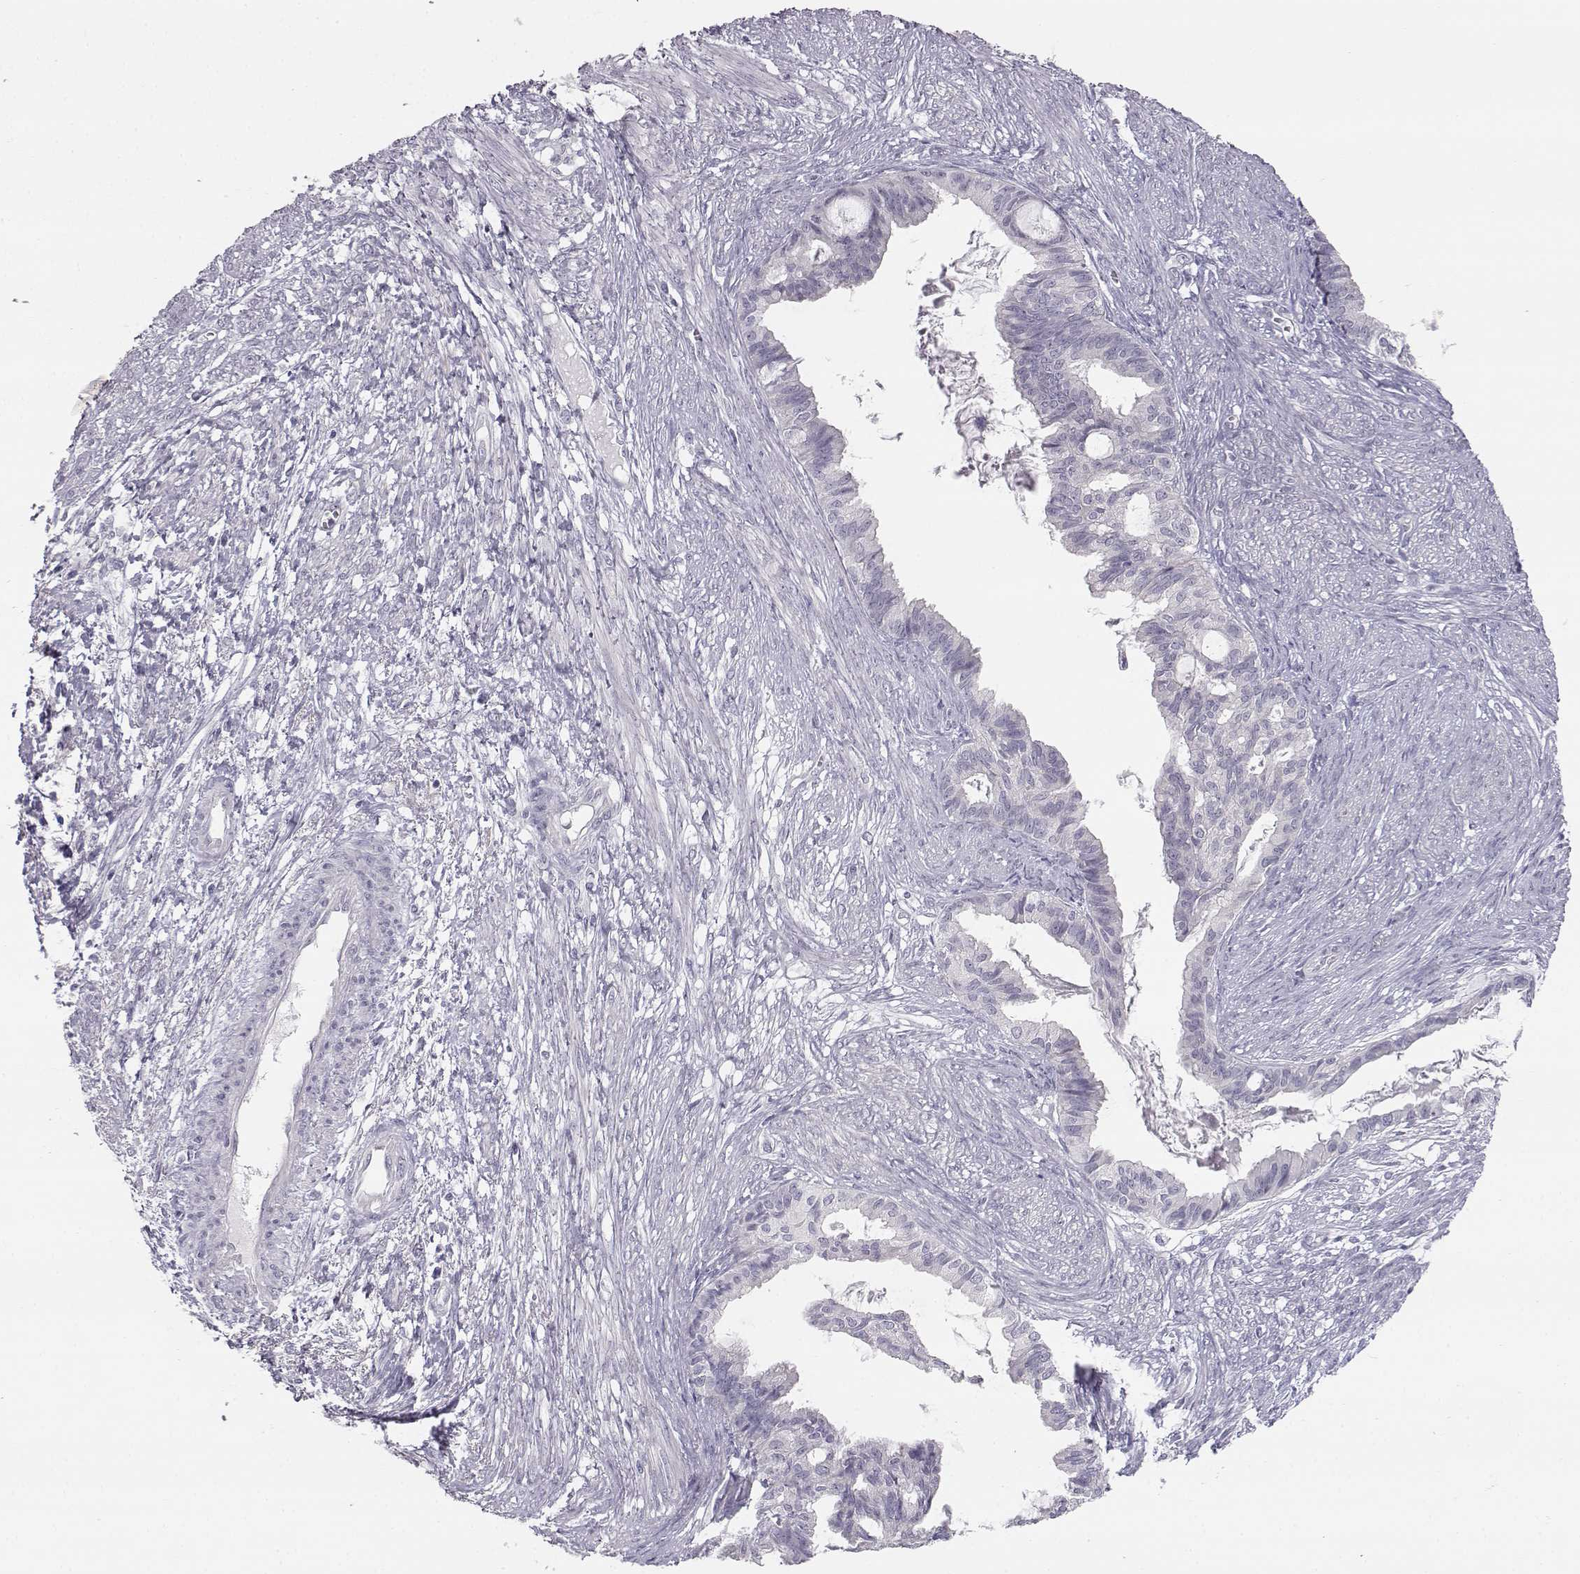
{"staining": {"intensity": "negative", "quantity": "none", "location": "none"}, "tissue": "endometrial cancer", "cell_type": "Tumor cells", "image_type": "cancer", "snomed": [{"axis": "morphology", "description": "Adenocarcinoma, NOS"}, {"axis": "topography", "description": "Endometrium"}], "caption": "Immunohistochemistry image of human endometrial cancer (adenocarcinoma) stained for a protein (brown), which exhibits no staining in tumor cells.", "gene": "MYCBPAP", "patient": {"sex": "female", "age": 86}}